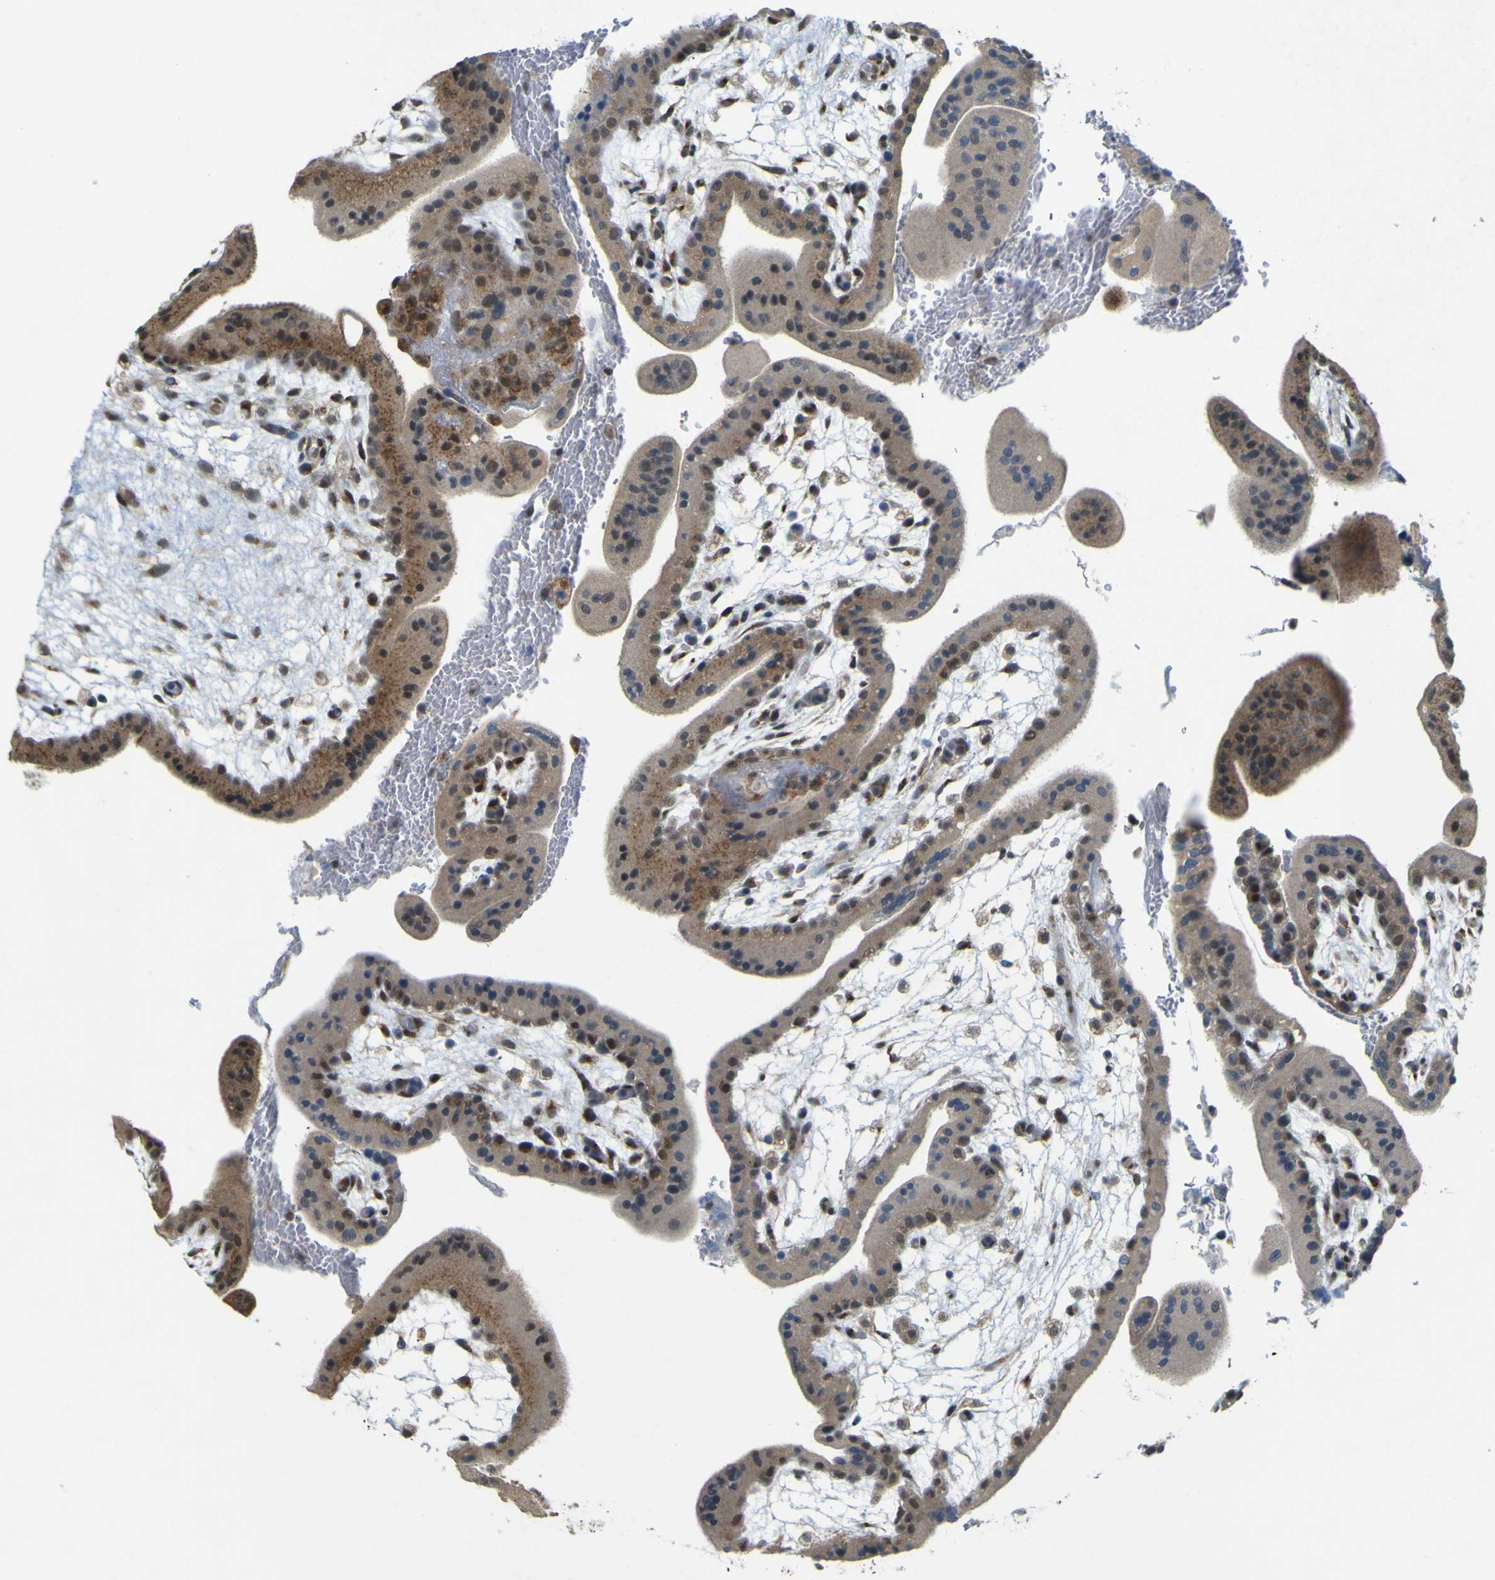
{"staining": {"intensity": "weak", "quantity": ">75%", "location": "cytoplasmic/membranous"}, "tissue": "placenta", "cell_type": "Decidual cells", "image_type": "normal", "snomed": [{"axis": "morphology", "description": "Normal tissue, NOS"}, {"axis": "topography", "description": "Placenta"}], "caption": "Immunohistochemical staining of unremarkable placenta demonstrates low levels of weak cytoplasmic/membranous expression in approximately >75% of decidual cells.", "gene": "IGF2R", "patient": {"sex": "female", "age": 35}}